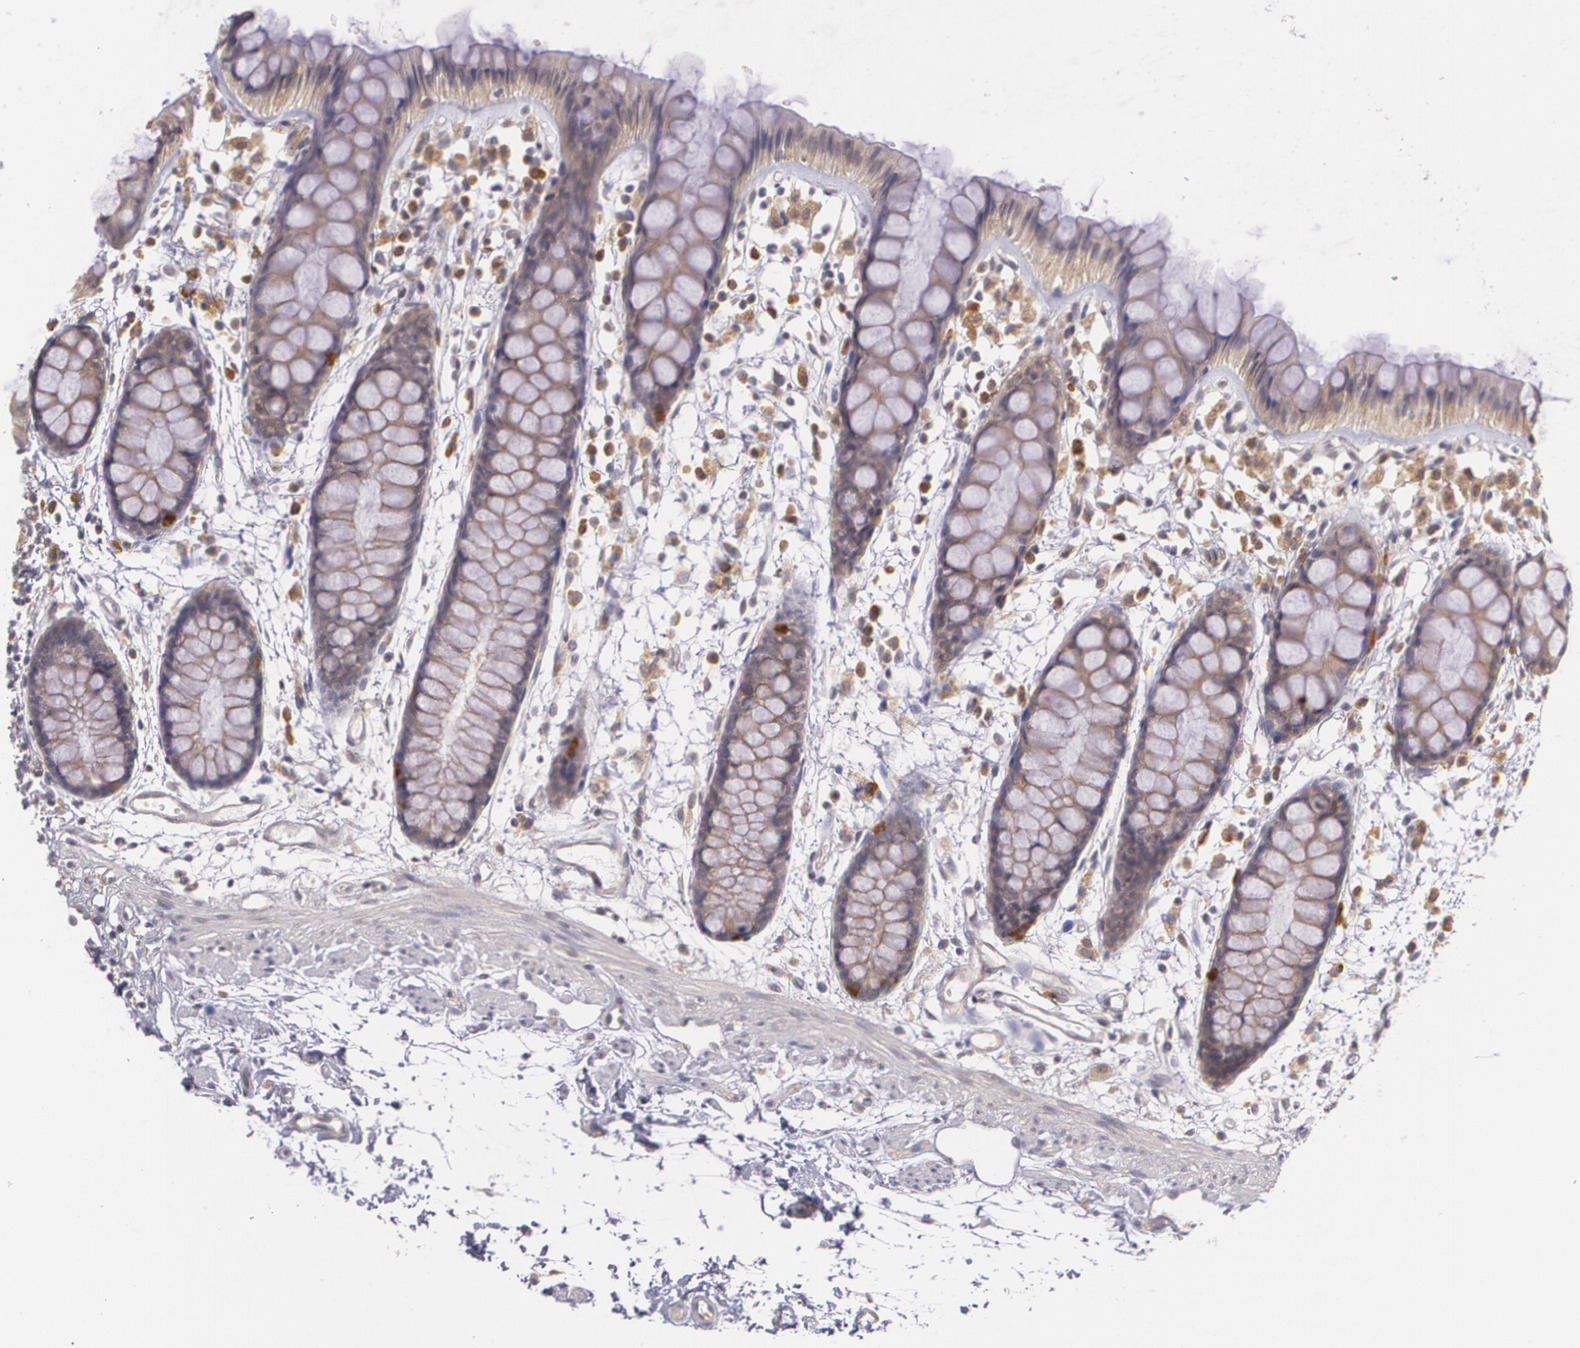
{"staining": {"intensity": "weak", "quantity": ">75%", "location": "cytoplasmic/membranous"}, "tissue": "rectum", "cell_type": "Glandular cells", "image_type": "normal", "snomed": [{"axis": "morphology", "description": "Normal tissue, NOS"}, {"axis": "topography", "description": "Rectum"}], "caption": "The micrograph reveals immunohistochemical staining of unremarkable rectum. There is weak cytoplasmic/membranous positivity is appreciated in approximately >75% of glandular cells. Nuclei are stained in blue.", "gene": "CCL17", "patient": {"sex": "female", "age": 66}}